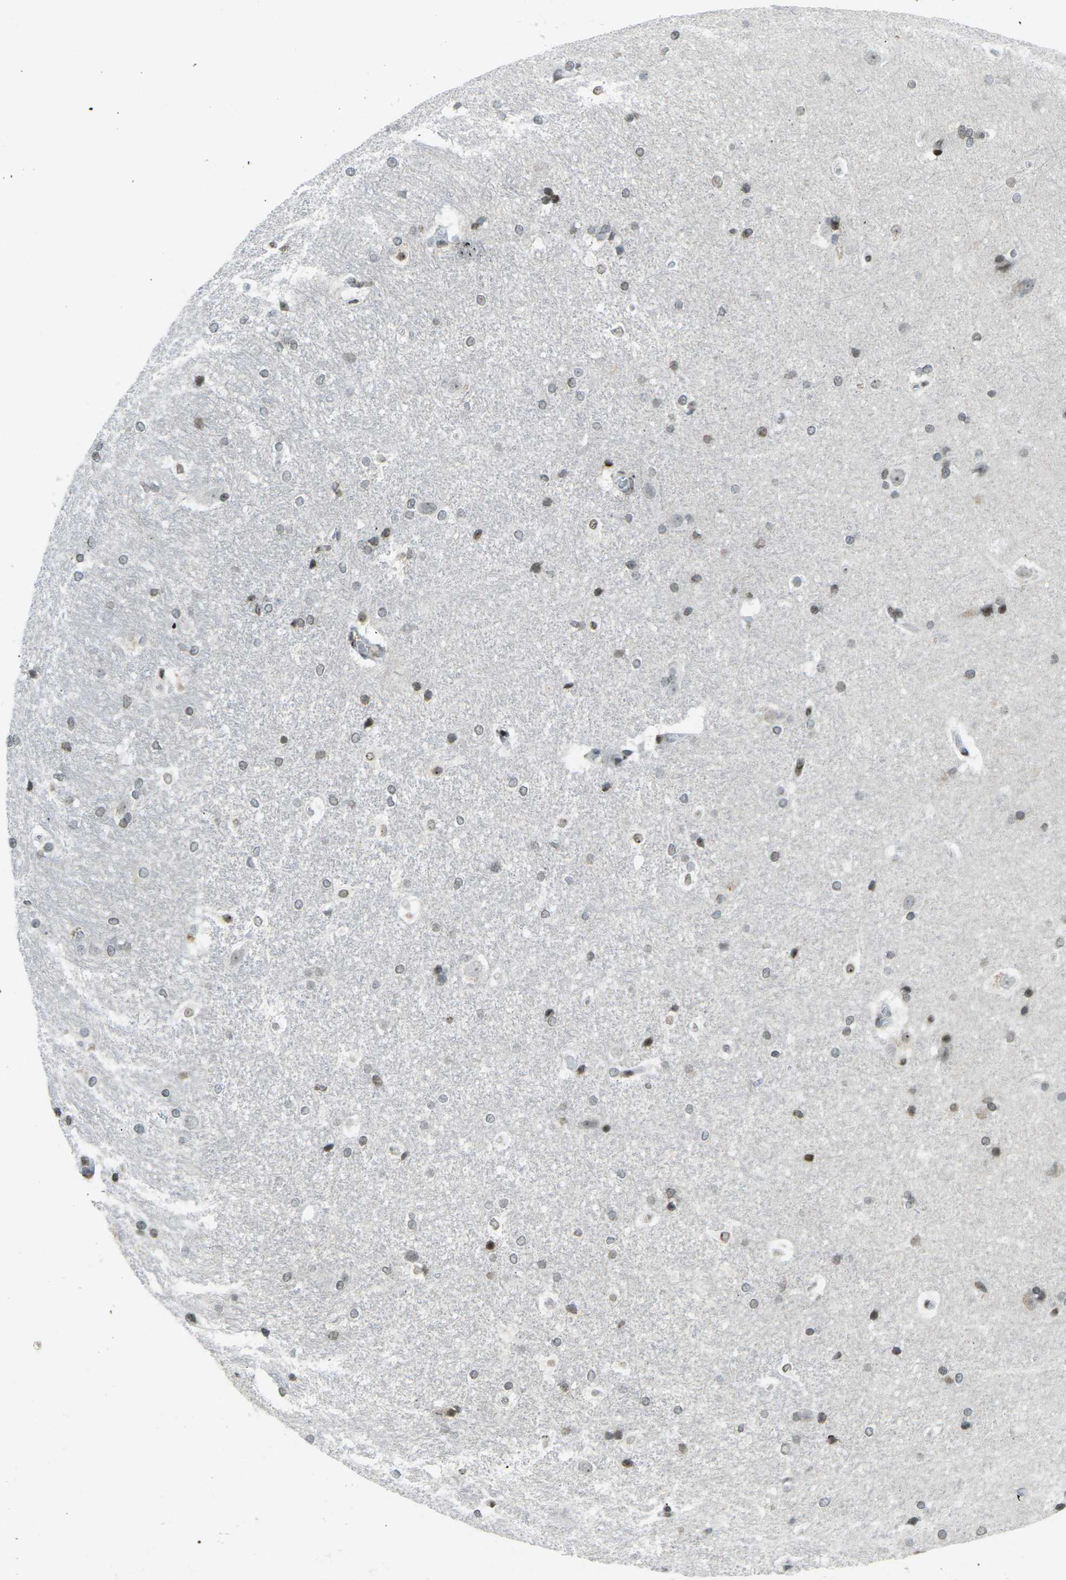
{"staining": {"intensity": "strong", "quantity": "25%-75%", "location": "nuclear"}, "tissue": "hippocampus", "cell_type": "Glial cells", "image_type": "normal", "snomed": [{"axis": "morphology", "description": "Normal tissue, NOS"}, {"axis": "topography", "description": "Hippocampus"}], "caption": "This is a photomicrograph of immunohistochemistry staining of normal hippocampus, which shows strong positivity in the nuclear of glial cells.", "gene": "EME1", "patient": {"sex": "female", "age": 19}}